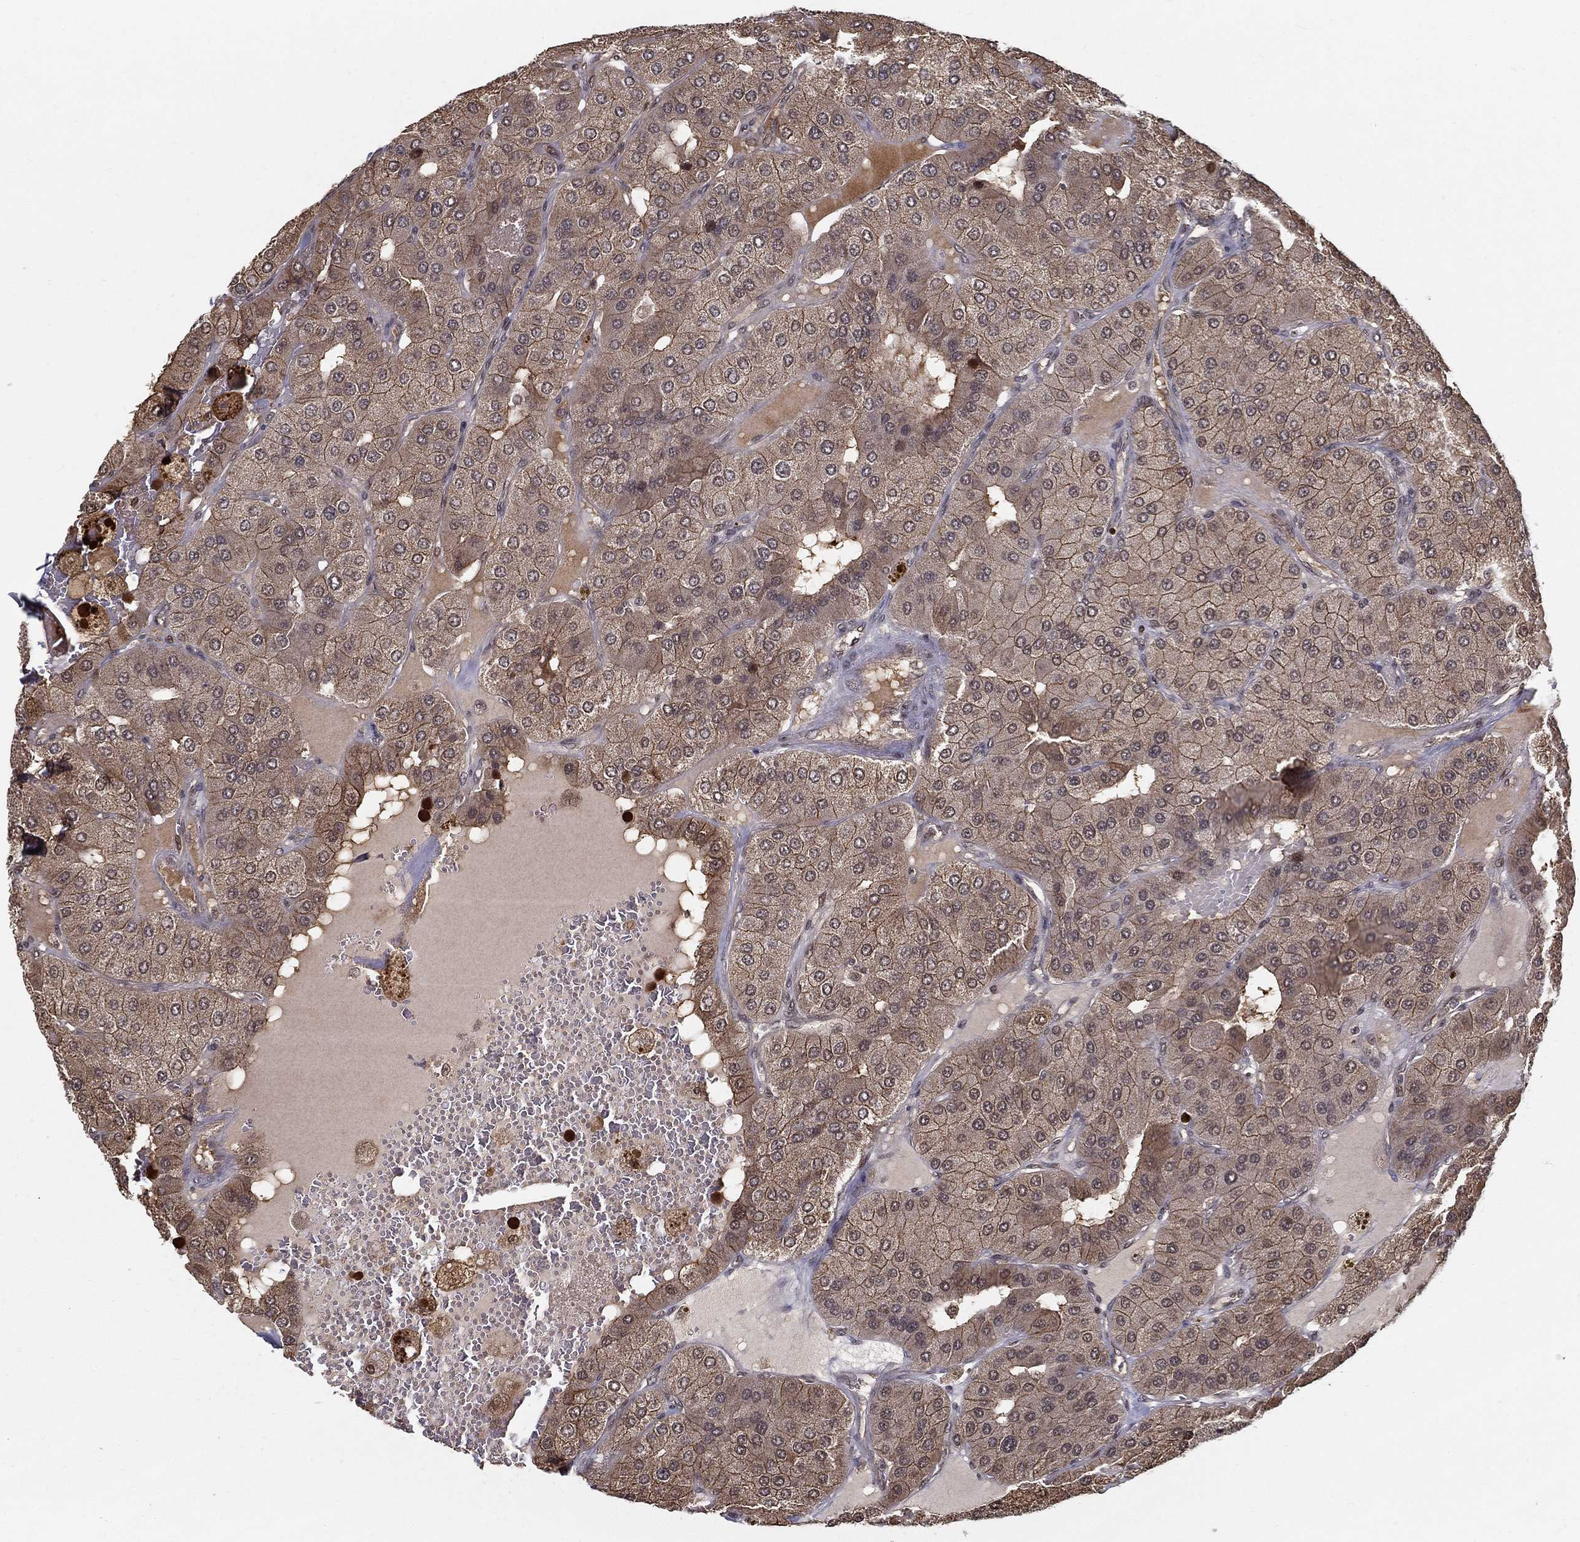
{"staining": {"intensity": "weak", "quantity": "25%-75%", "location": "cytoplasmic/membranous"}, "tissue": "parathyroid gland", "cell_type": "Glandular cells", "image_type": "normal", "snomed": [{"axis": "morphology", "description": "Normal tissue, NOS"}, {"axis": "morphology", "description": "Adenoma, NOS"}, {"axis": "topography", "description": "Parathyroid gland"}], "caption": "A high-resolution micrograph shows immunohistochemistry (IHC) staining of normal parathyroid gland, which shows weak cytoplasmic/membranous positivity in approximately 25%-75% of glandular cells.", "gene": "SLC6A6", "patient": {"sex": "female", "age": 86}}